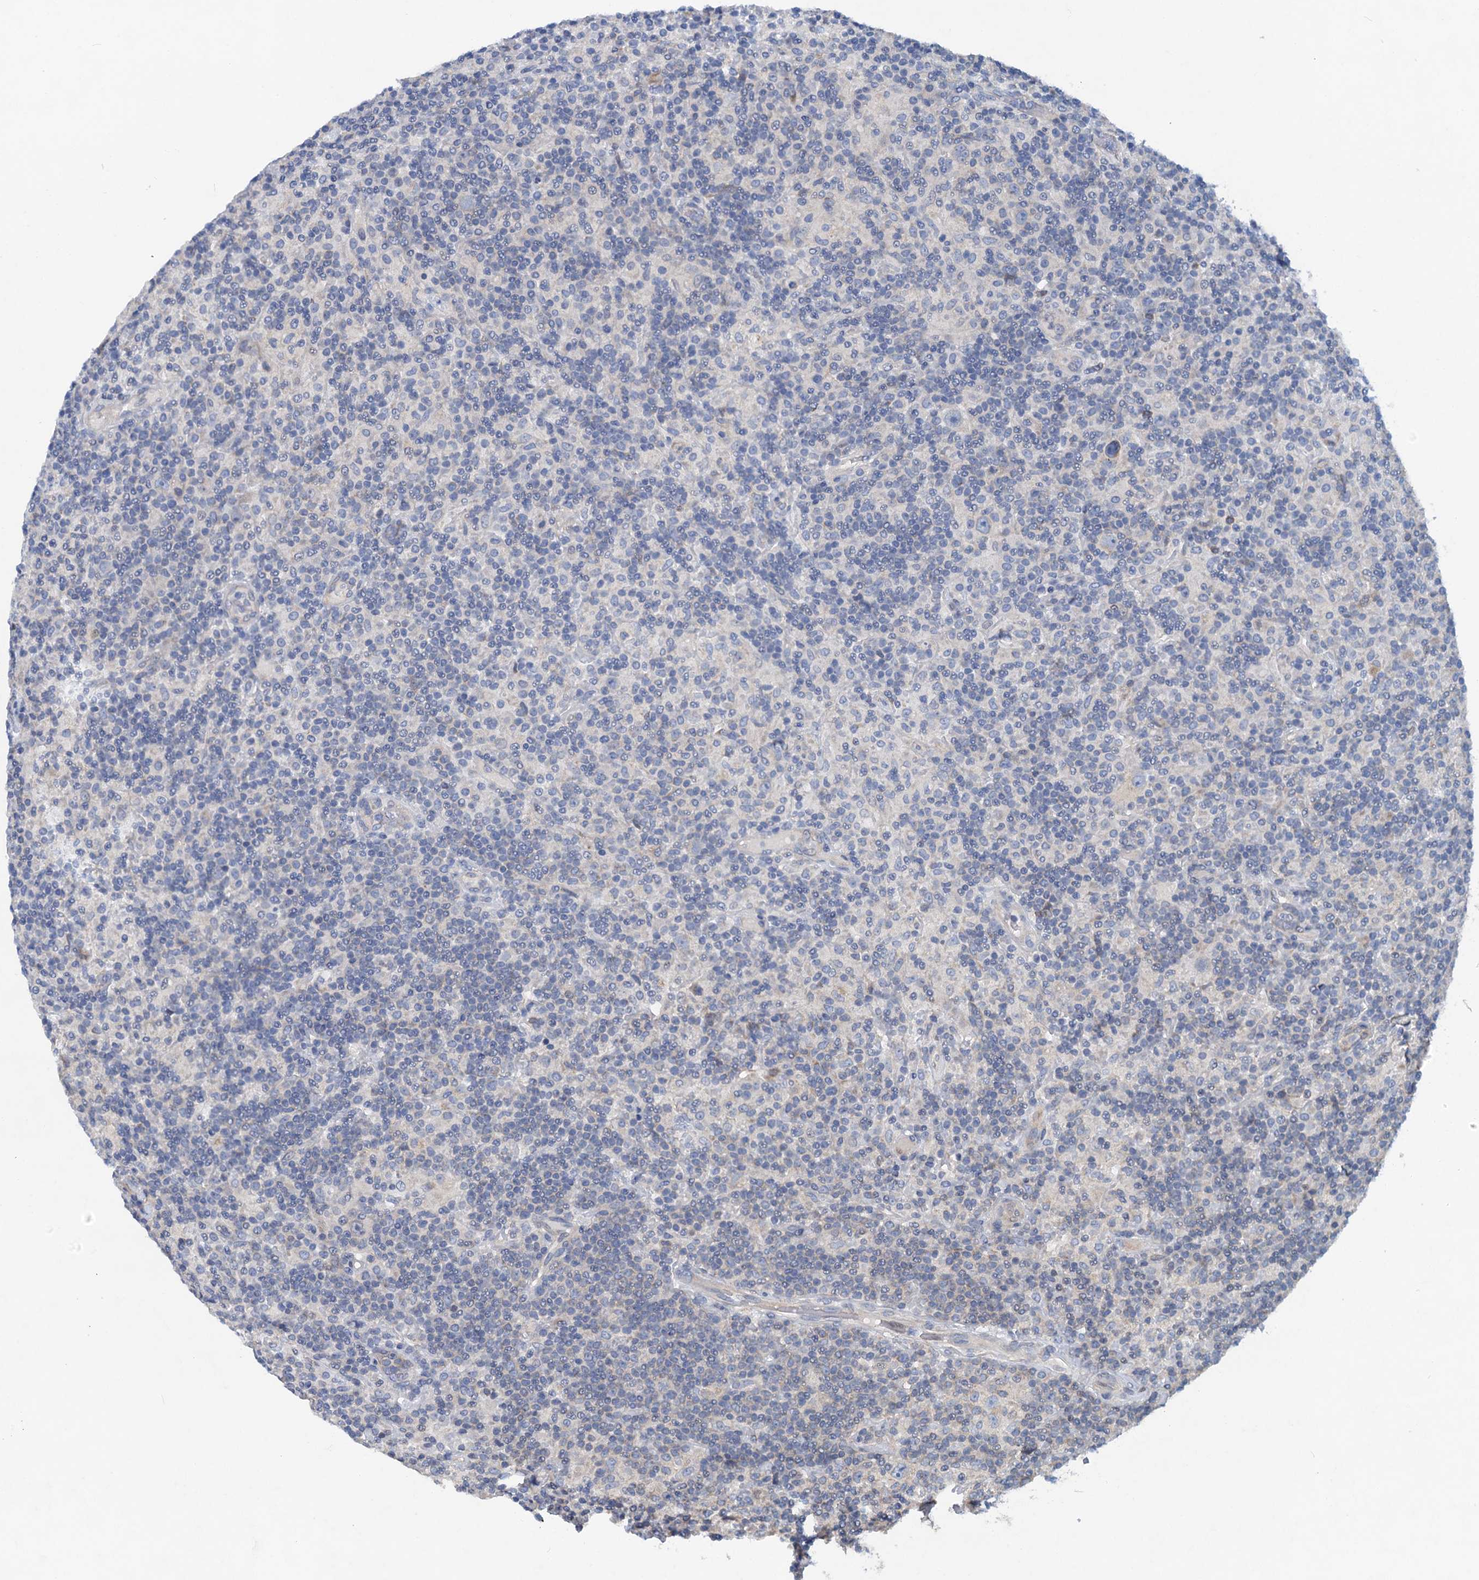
{"staining": {"intensity": "negative", "quantity": "none", "location": "none"}, "tissue": "lymphoma", "cell_type": "Tumor cells", "image_type": "cancer", "snomed": [{"axis": "morphology", "description": "Hodgkin's disease, NOS"}, {"axis": "topography", "description": "Lymph node"}], "caption": "An image of human Hodgkin's disease is negative for staining in tumor cells.", "gene": "NBEA", "patient": {"sex": "male", "age": 70}}